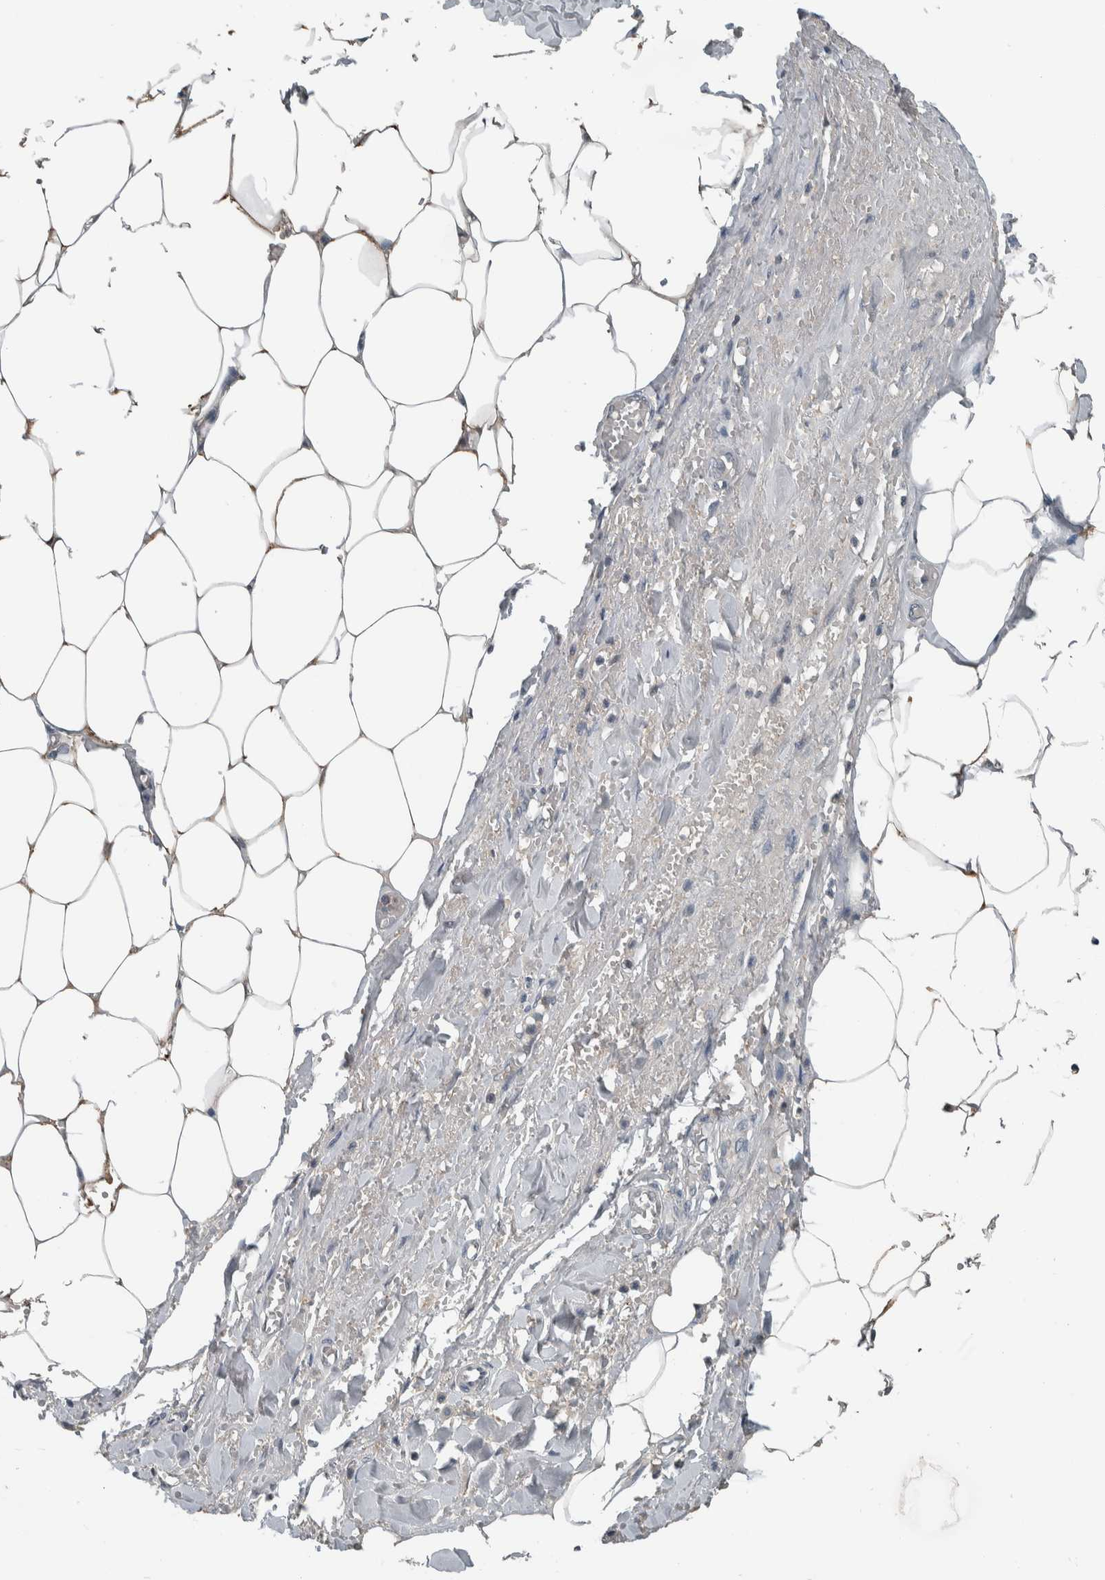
{"staining": {"intensity": "moderate", "quantity": "25%-75%", "location": "cytoplasmic/membranous"}, "tissue": "adipose tissue", "cell_type": "Adipocytes", "image_type": "normal", "snomed": [{"axis": "morphology", "description": "Normal tissue, NOS"}, {"axis": "topography", "description": "Soft tissue"}, {"axis": "topography", "description": "Vascular tissue"}], "caption": "Adipose tissue stained with immunohistochemistry shows moderate cytoplasmic/membranous staining in approximately 25%-75% of adipocytes.", "gene": "ALAD", "patient": {"sex": "female", "age": 35}}